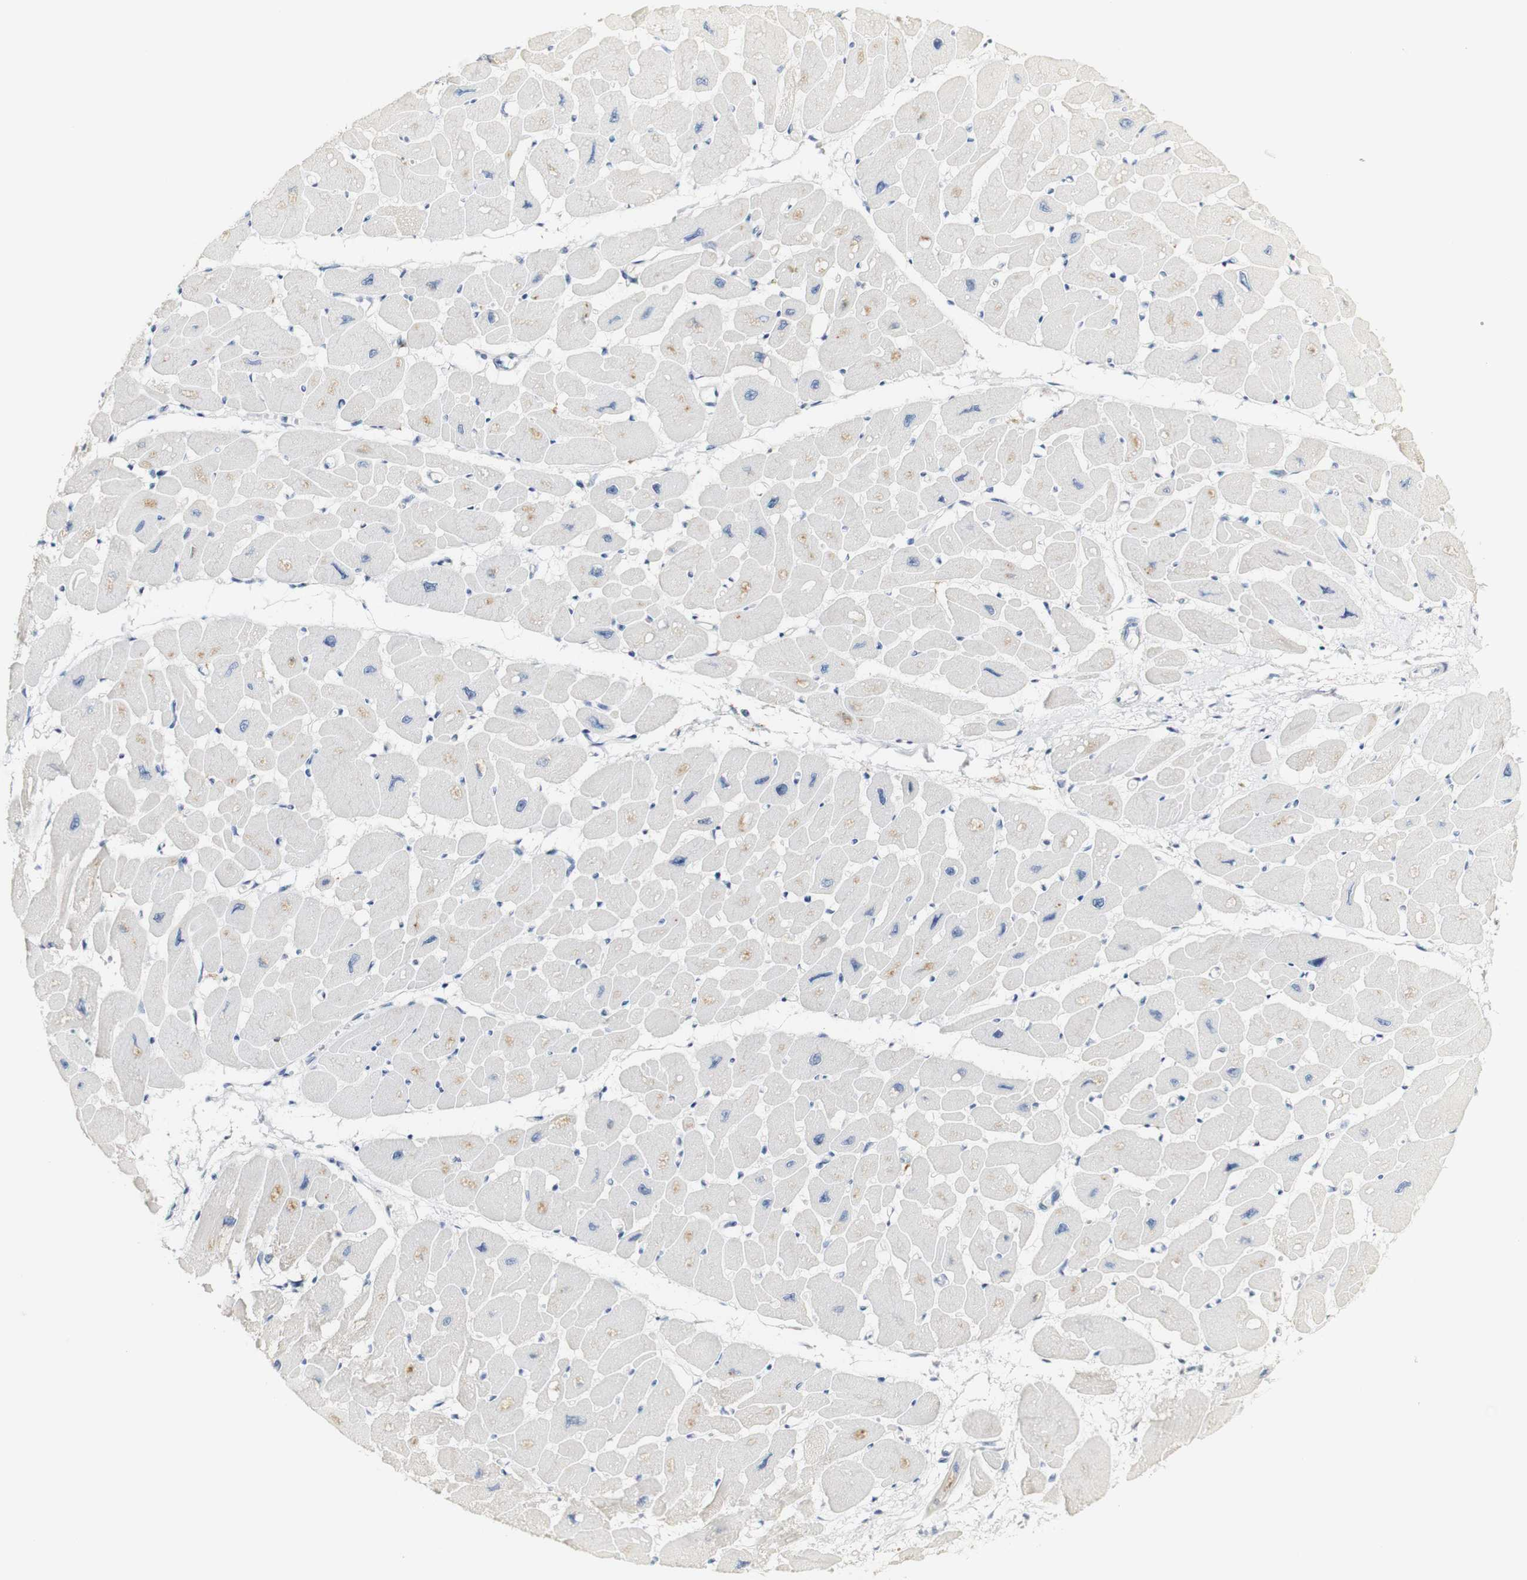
{"staining": {"intensity": "weak", "quantity": "<25%", "location": "cytoplasmic/membranous"}, "tissue": "heart muscle", "cell_type": "Cardiomyocytes", "image_type": "normal", "snomed": [{"axis": "morphology", "description": "Normal tissue, NOS"}, {"axis": "topography", "description": "Heart"}], "caption": "Immunohistochemical staining of normal human heart muscle displays no significant expression in cardiomyocytes. The staining was performed using DAB (3,3'-diaminobenzidine) to visualize the protein expression in brown, while the nuclei were stained in blue with hematoxylin (Magnification: 20x).", "gene": "FMO3", "patient": {"sex": "female", "age": 54}}